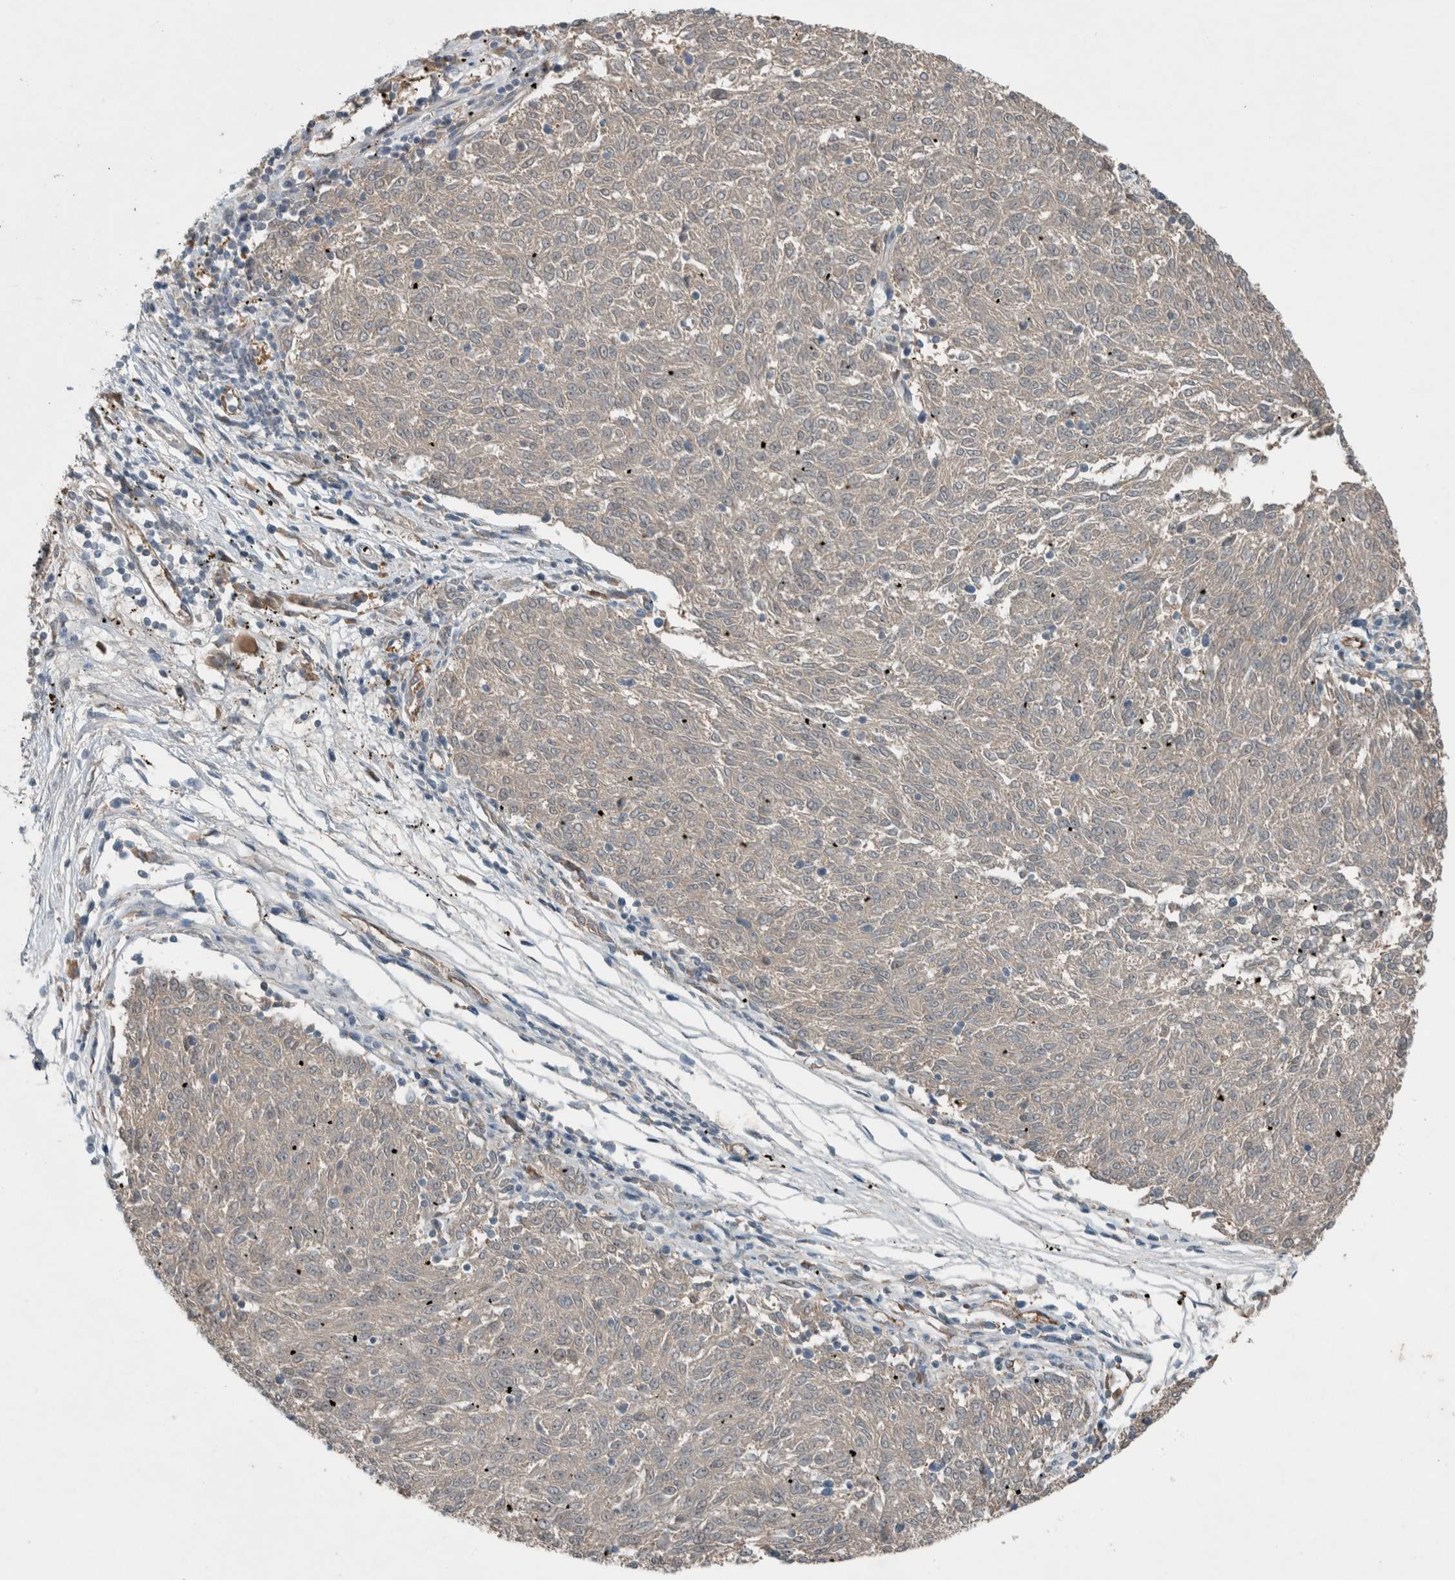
{"staining": {"intensity": "negative", "quantity": "none", "location": "none"}, "tissue": "melanoma", "cell_type": "Tumor cells", "image_type": "cancer", "snomed": [{"axis": "morphology", "description": "Malignant melanoma, NOS"}, {"axis": "topography", "description": "Skin"}], "caption": "Protein analysis of malignant melanoma exhibits no significant positivity in tumor cells. (DAB immunohistochemistry, high magnification).", "gene": "RALGDS", "patient": {"sex": "female", "age": 72}}